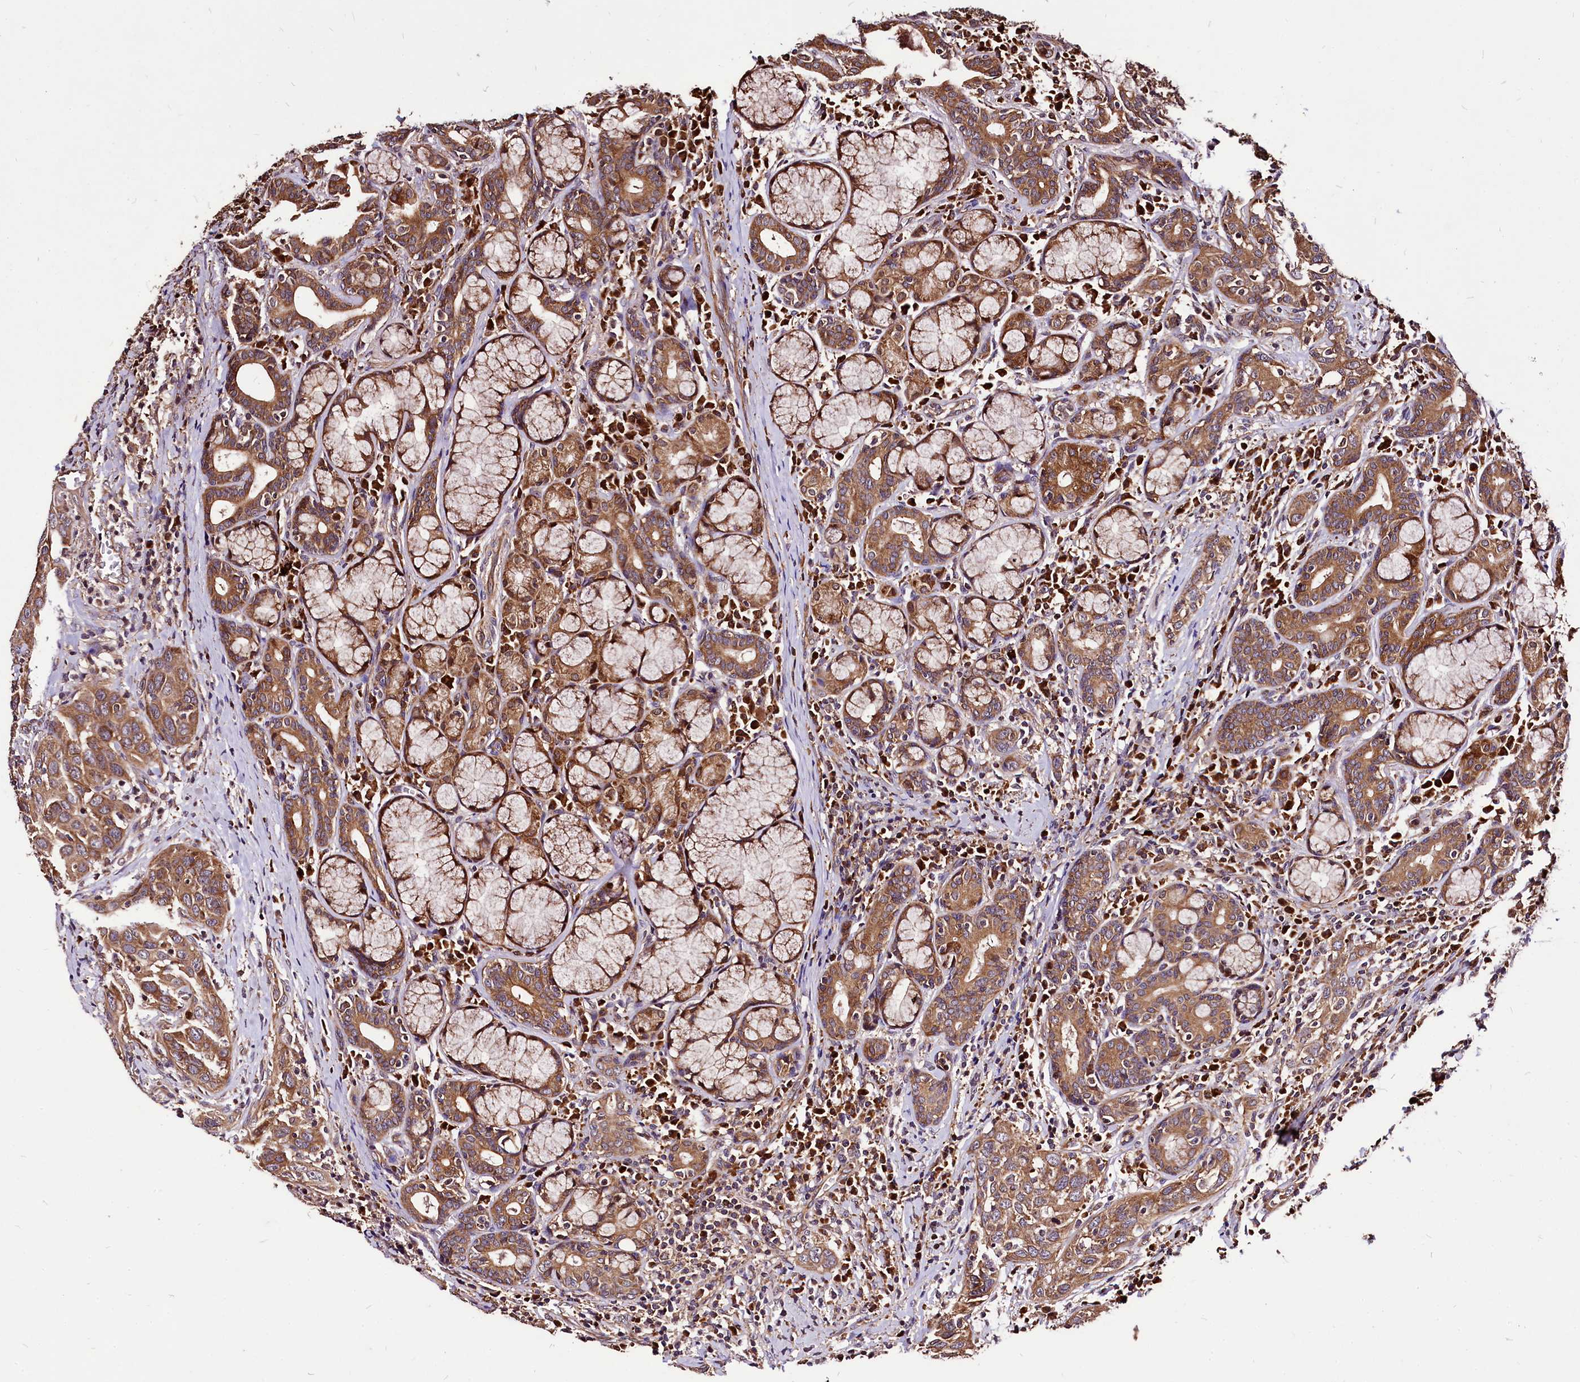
{"staining": {"intensity": "moderate", "quantity": ">75%", "location": "cytoplasmic/membranous"}, "tissue": "head and neck cancer", "cell_type": "Tumor cells", "image_type": "cancer", "snomed": [{"axis": "morphology", "description": "Squamous cell carcinoma, NOS"}, {"axis": "topography", "description": "Oral tissue"}, {"axis": "topography", "description": "Head-Neck"}], "caption": "Head and neck cancer stained for a protein exhibits moderate cytoplasmic/membranous positivity in tumor cells. (Brightfield microscopy of DAB IHC at high magnification).", "gene": "LRSAM1", "patient": {"sex": "female", "age": 50}}